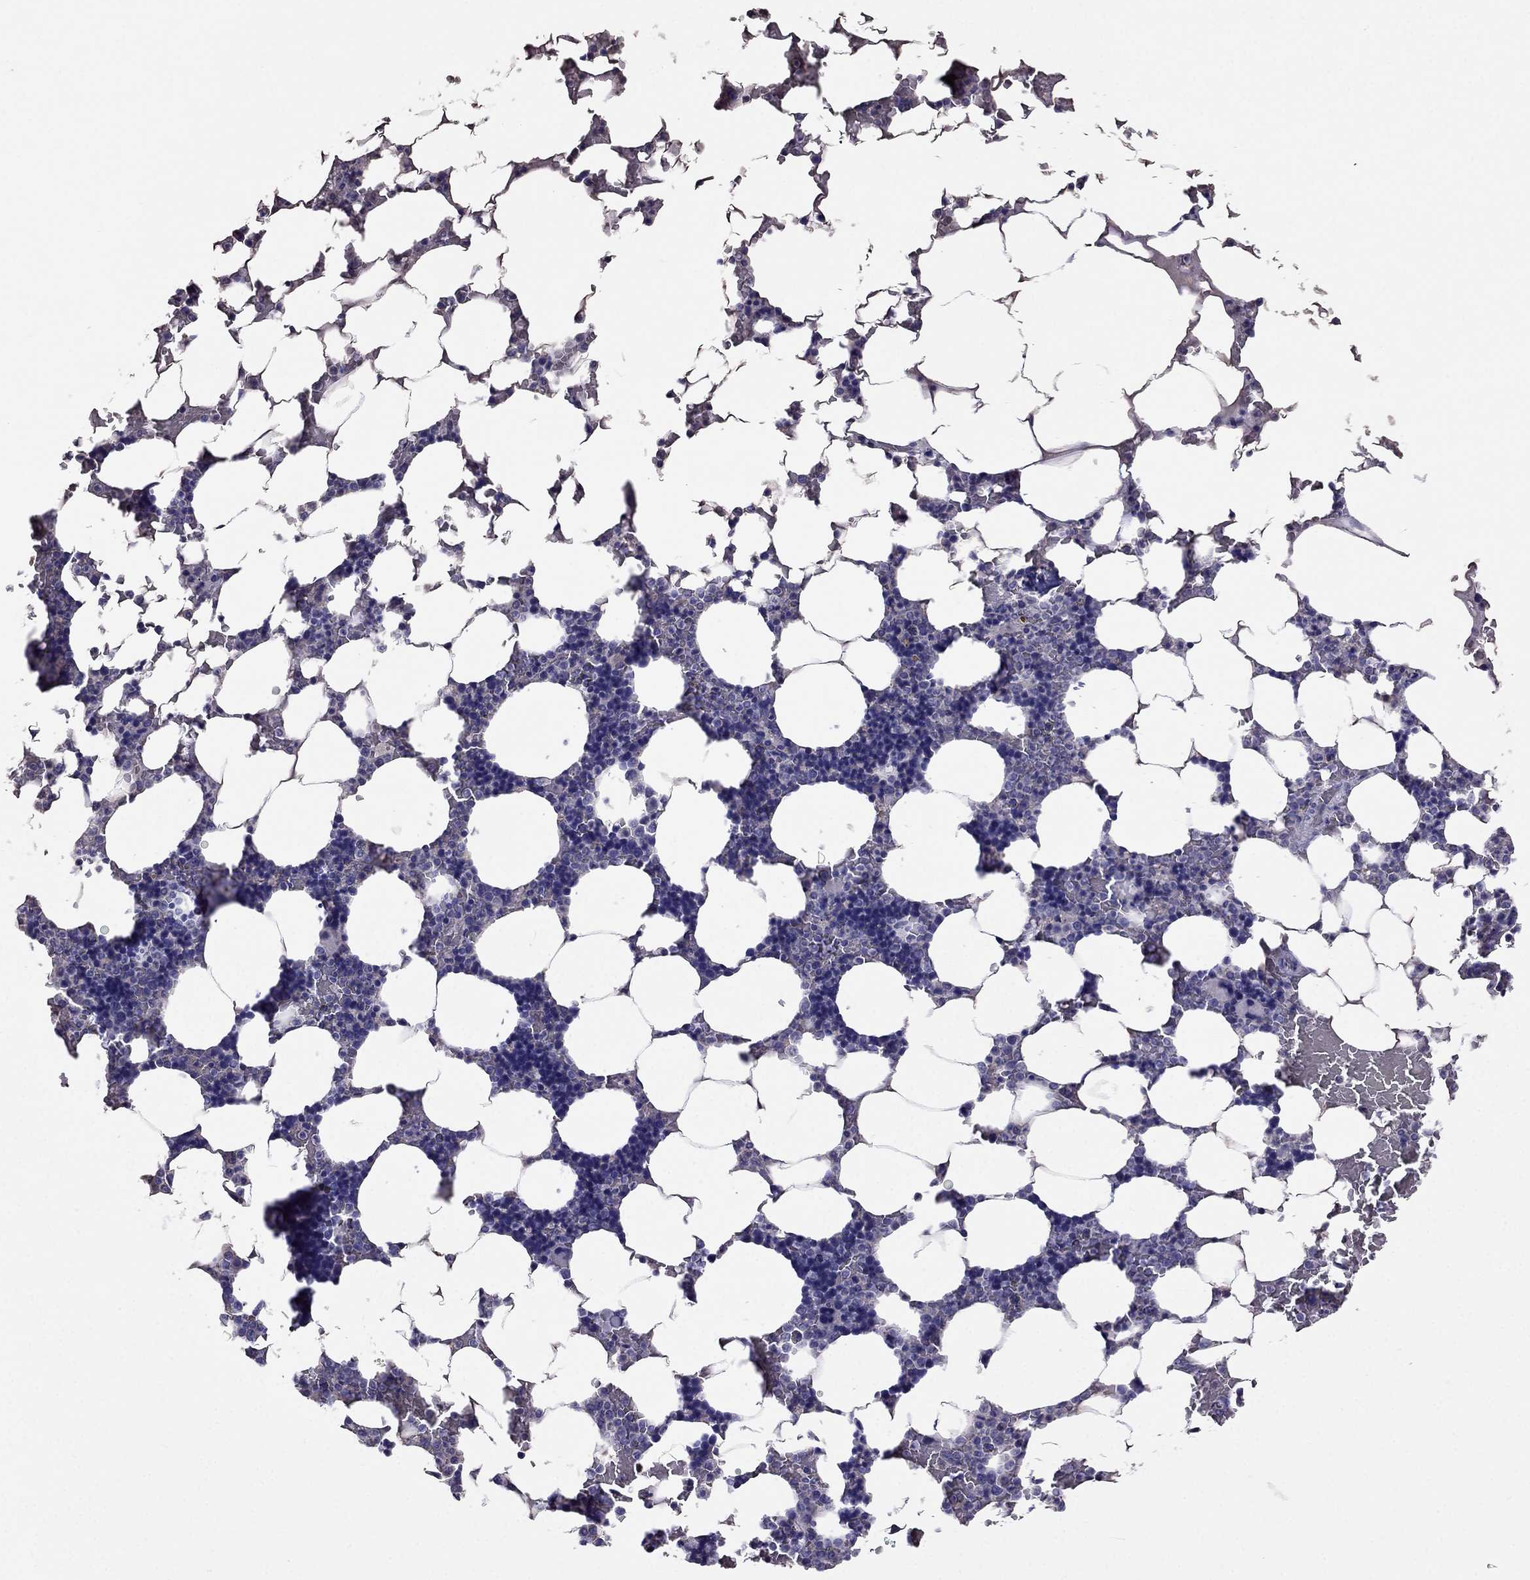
{"staining": {"intensity": "negative", "quantity": "none", "location": "none"}, "tissue": "bone marrow", "cell_type": "Hematopoietic cells", "image_type": "normal", "snomed": [{"axis": "morphology", "description": "Normal tissue, NOS"}, {"axis": "topography", "description": "Bone marrow"}], "caption": "Photomicrograph shows no protein expression in hematopoietic cells of benign bone marrow.", "gene": "TBC1D21", "patient": {"sex": "male", "age": 51}}